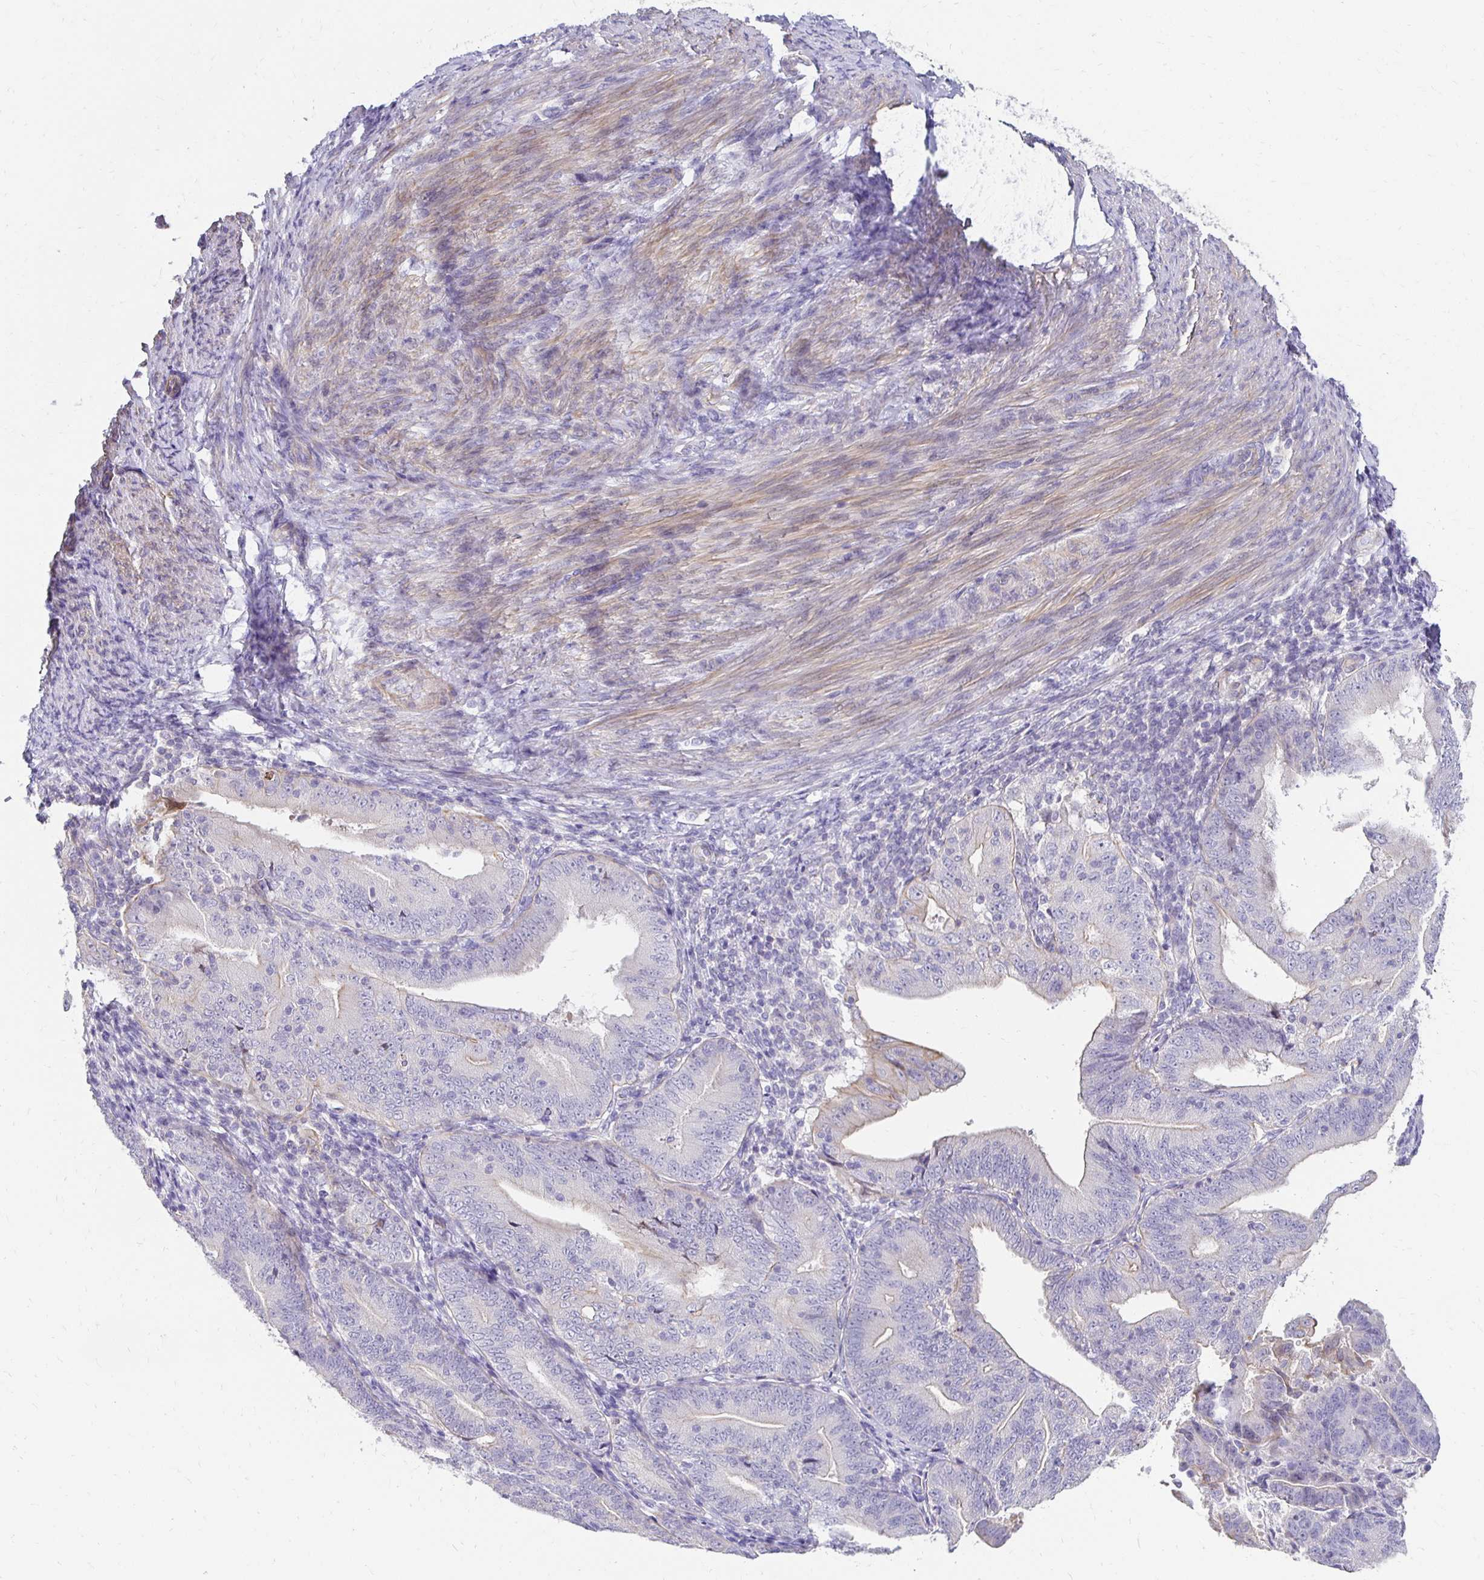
{"staining": {"intensity": "negative", "quantity": "none", "location": "none"}, "tissue": "endometrial cancer", "cell_type": "Tumor cells", "image_type": "cancer", "snomed": [{"axis": "morphology", "description": "Adenocarcinoma, NOS"}, {"axis": "topography", "description": "Endometrium"}], "caption": "A micrograph of human endometrial cancer is negative for staining in tumor cells. (DAB (3,3'-diaminobenzidine) immunohistochemistry (IHC) visualized using brightfield microscopy, high magnification).", "gene": "AKAP6", "patient": {"sex": "female", "age": 70}}